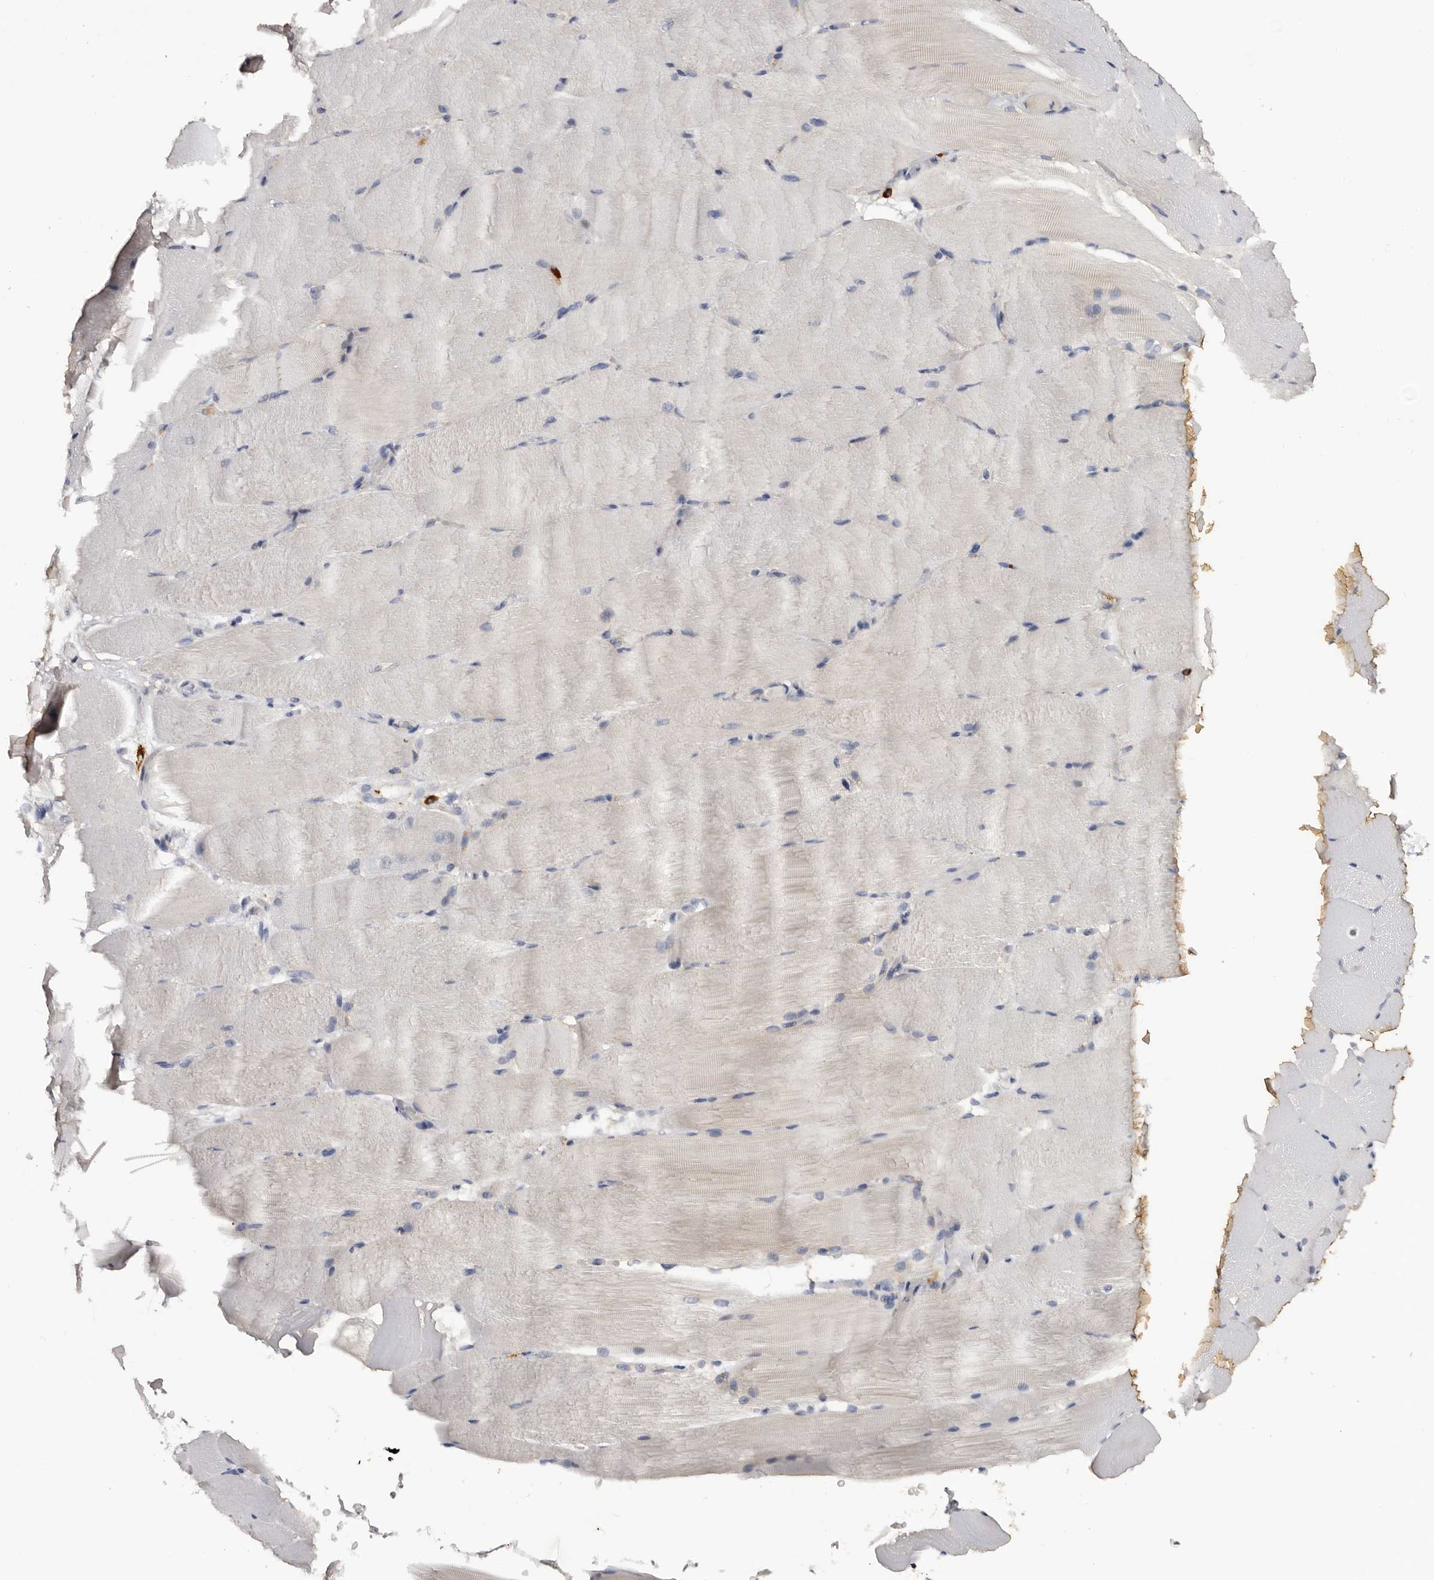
{"staining": {"intensity": "negative", "quantity": "none", "location": "none"}, "tissue": "skeletal muscle", "cell_type": "Myocytes", "image_type": "normal", "snomed": [{"axis": "morphology", "description": "Normal tissue, NOS"}, {"axis": "topography", "description": "Skeletal muscle"}, {"axis": "topography", "description": "Parathyroid gland"}], "caption": "Myocytes are negative for protein expression in unremarkable human skeletal muscle. Brightfield microscopy of immunohistochemistry stained with DAB (brown) and hematoxylin (blue), captured at high magnification.", "gene": "DAP", "patient": {"sex": "female", "age": 37}}